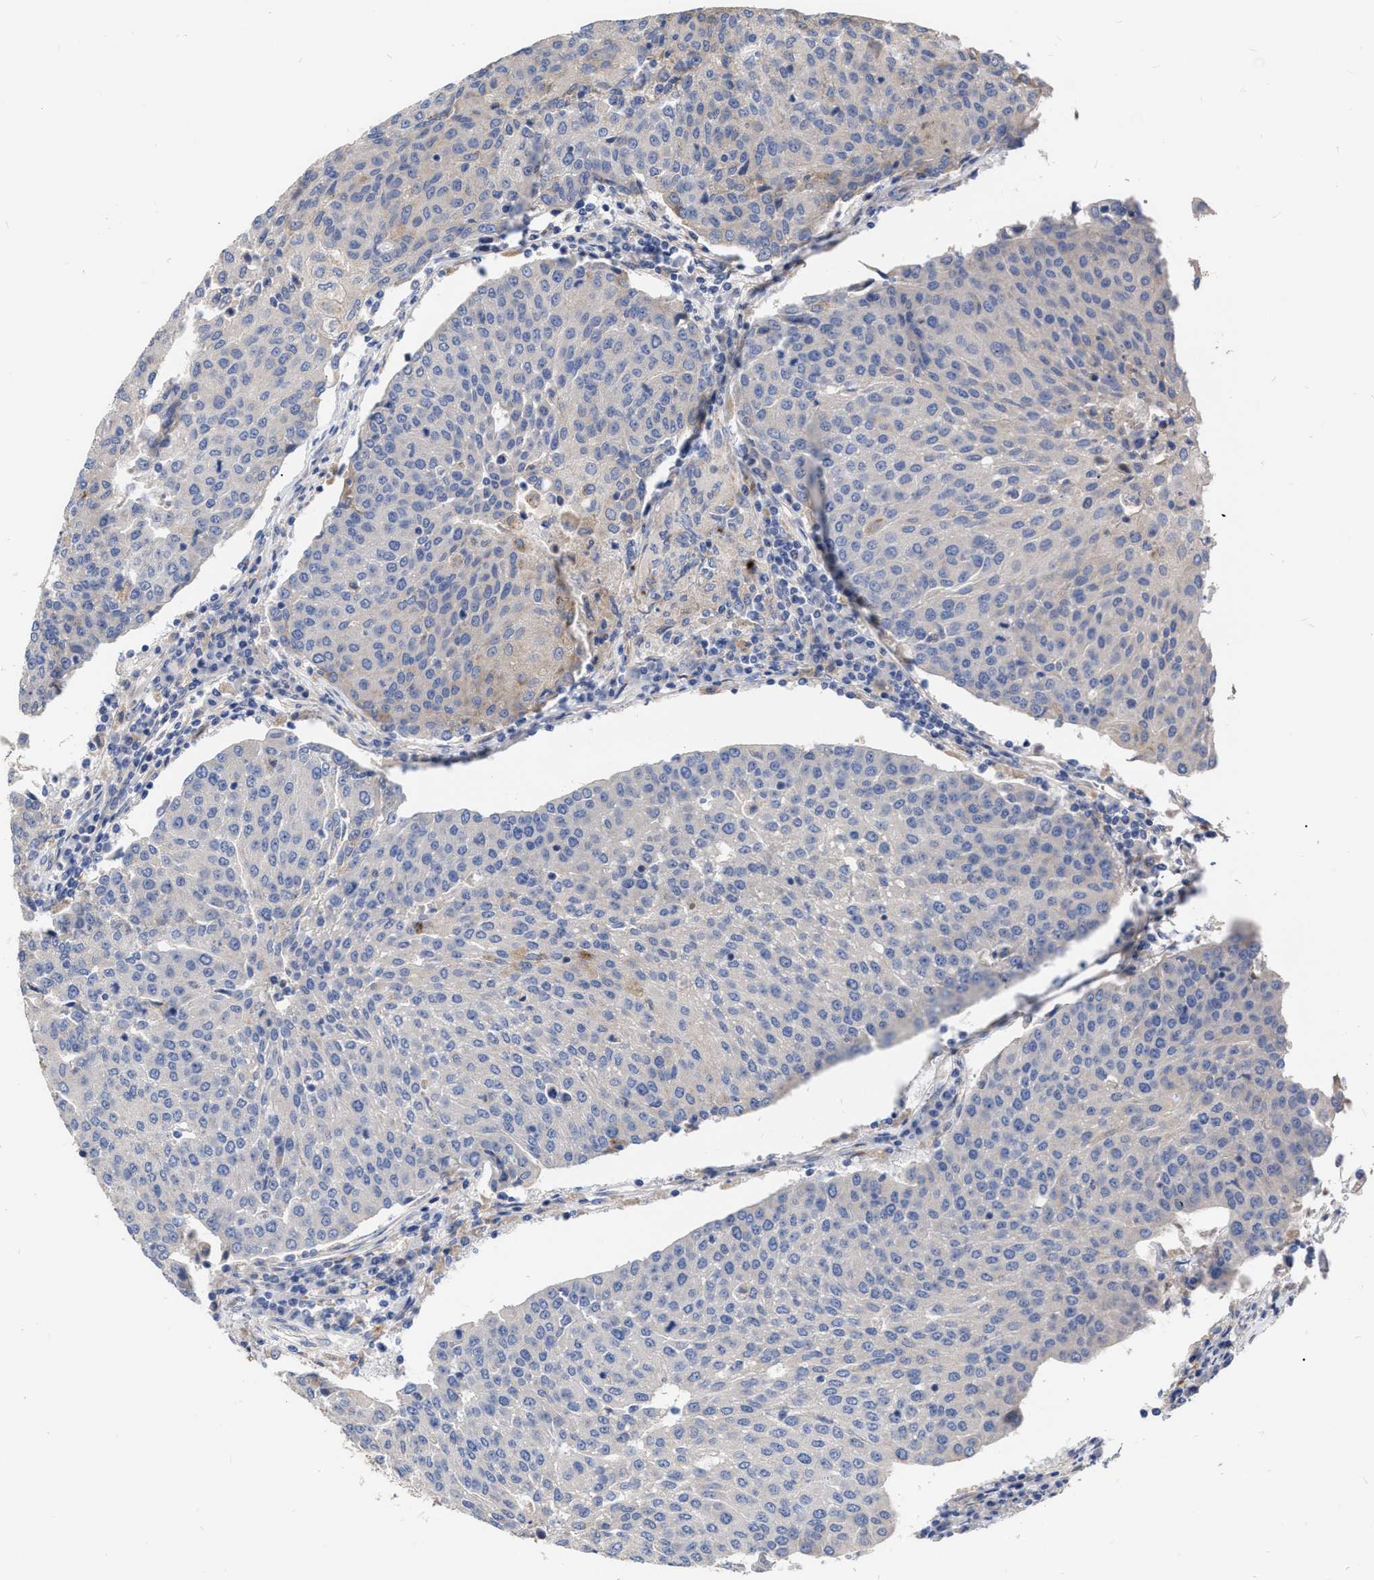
{"staining": {"intensity": "negative", "quantity": "none", "location": "none"}, "tissue": "urothelial cancer", "cell_type": "Tumor cells", "image_type": "cancer", "snomed": [{"axis": "morphology", "description": "Urothelial carcinoma, High grade"}, {"axis": "topography", "description": "Urinary bladder"}], "caption": "This is an immunohistochemistry (IHC) histopathology image of human urothelial carcinoma (high-grade). There is no expression in tumor cells.", "gene": "MLST8", "patient": {"sex": "female", "age": 85}}